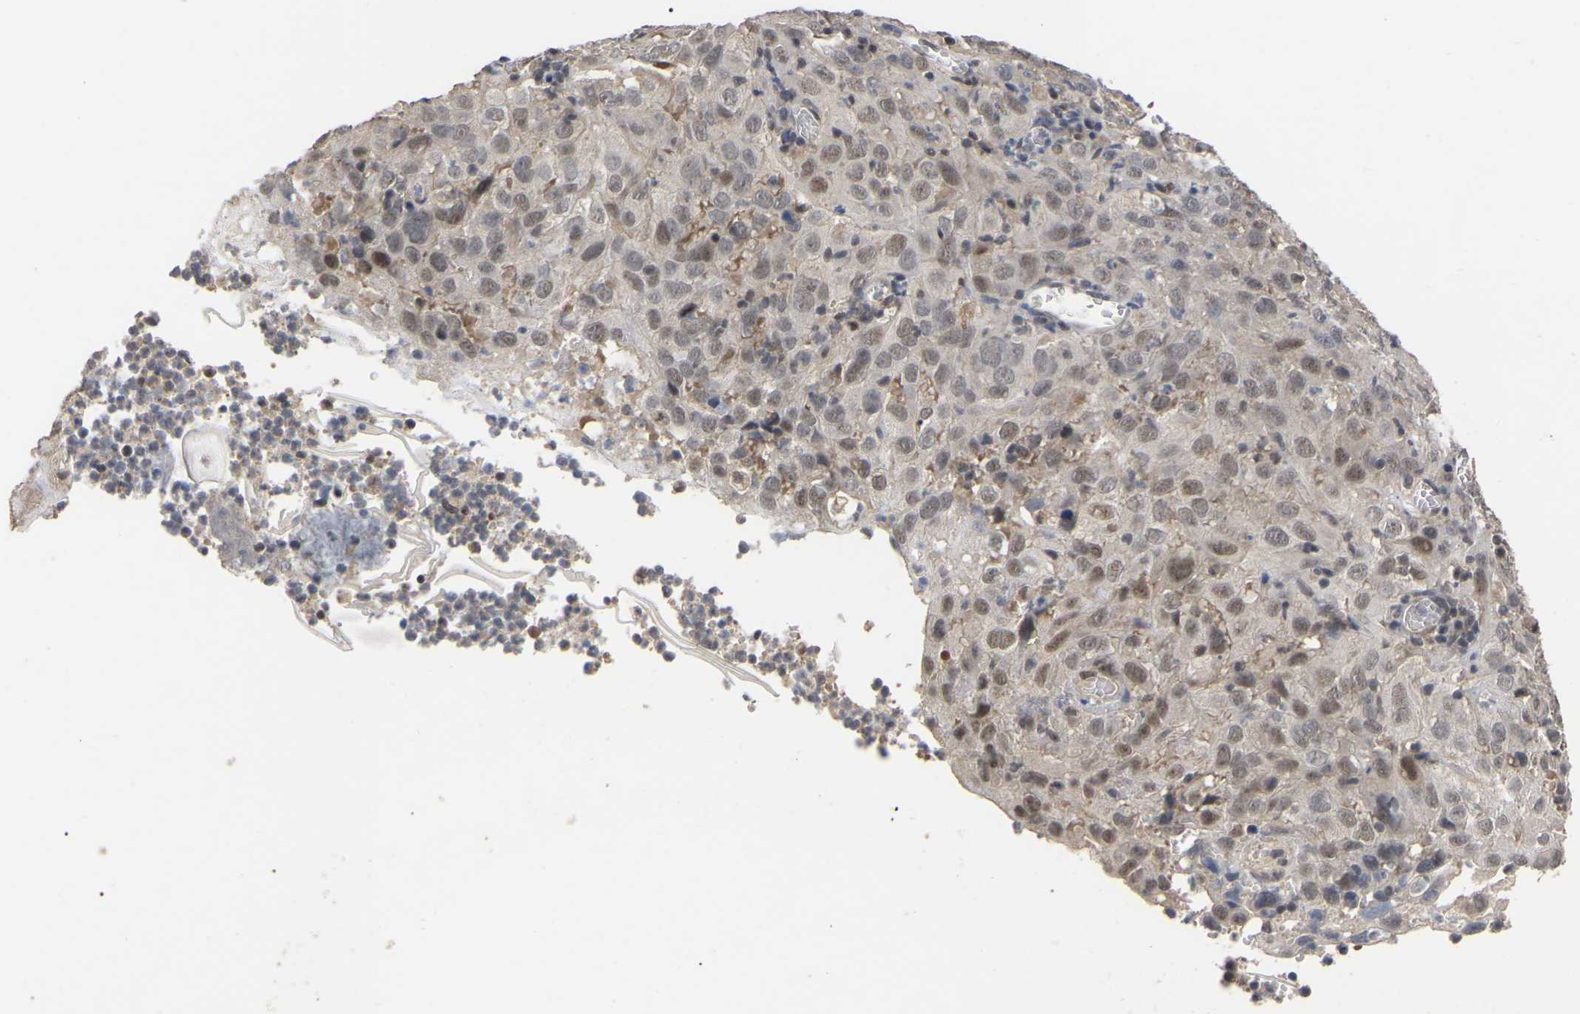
{"staining": {"intensity": "weak", "quantity": "25%-75%", "location": "nuclear"}, "tissue": "cervical cancer", "cell_type": "Tumor cells", "image_type": "cancer", "snomed": [{"axis": "morphology", "description": "Squamous cell carcinoma, NOS"}, {"axis": "topography", "description": "Cervix"}], "caption": "Cervical squamous cell carcinoma stained with DAB immunohistochemistry reveals low levels of weak nuclear staining in about 25%-75% of tumor cells.", "gene": "JAZF1", "patient": {"sex": "female", "age": 32}}